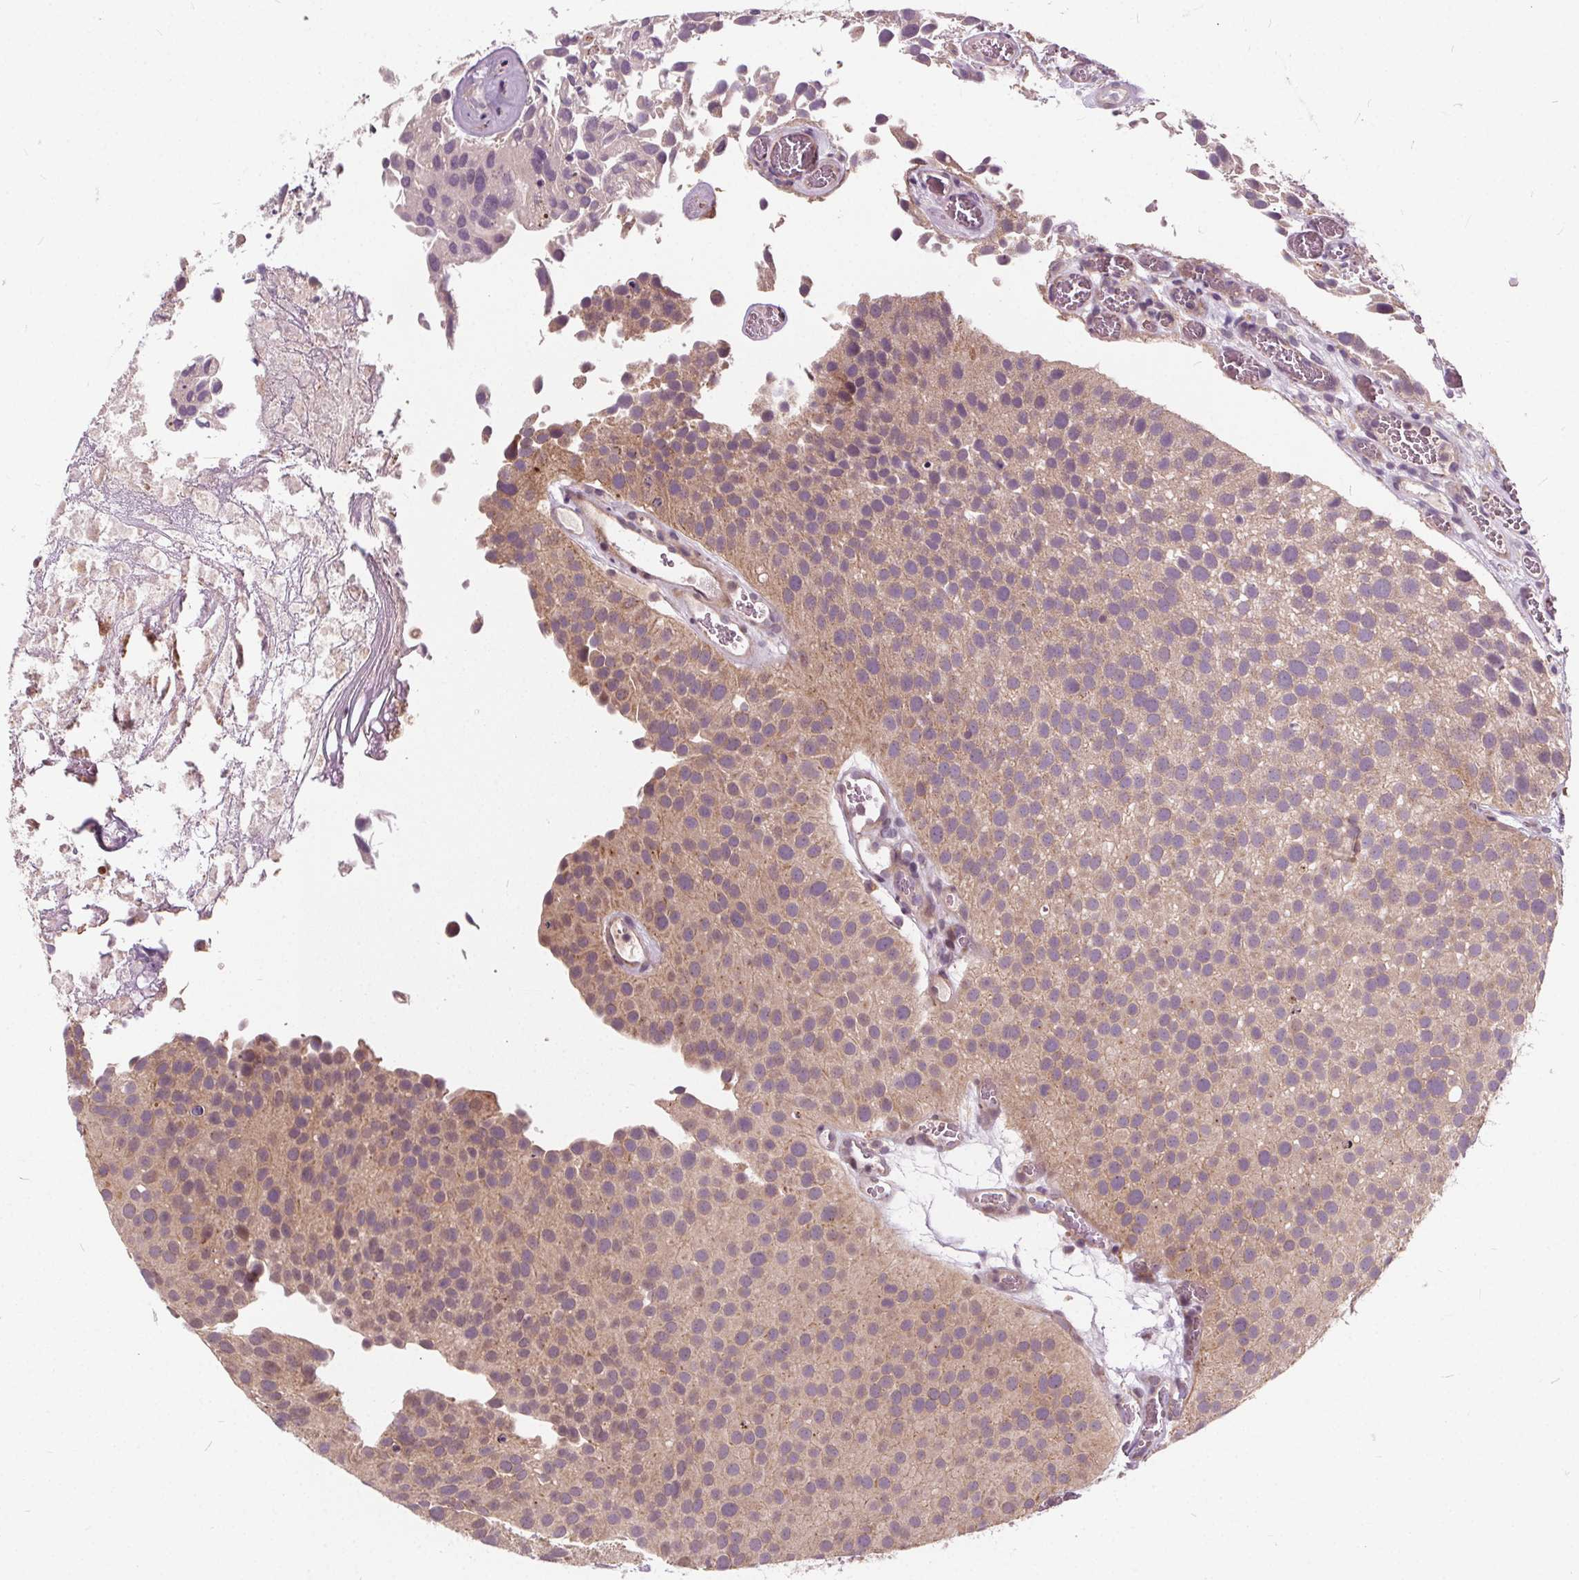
{"staining": {"intensity": "weak", "quantity": "25%-75%", "location": "cytoplasmic/membranous"}, "tissue": "urothelial cancer", "cell_type": "Tumor cells", "image_type": "cancer", "snomed": [{"axis": "morphology", "description": "Urothelial carcinoma, Low grade"}, {"axis": "topography", "description": "Urinary bladder"}], "caption": "The histopathology image exhibits immunohistochemical staining of urothelial cancer. There is weak cytoplasmic/membranous staining is appreciated in approximately 25%-75% of tumor cells. (brown staining indicates protein expression, while blue staining denotes nuclei).", "gene": "INPP5E", "patient": {"sex": "female", "age": 69}}